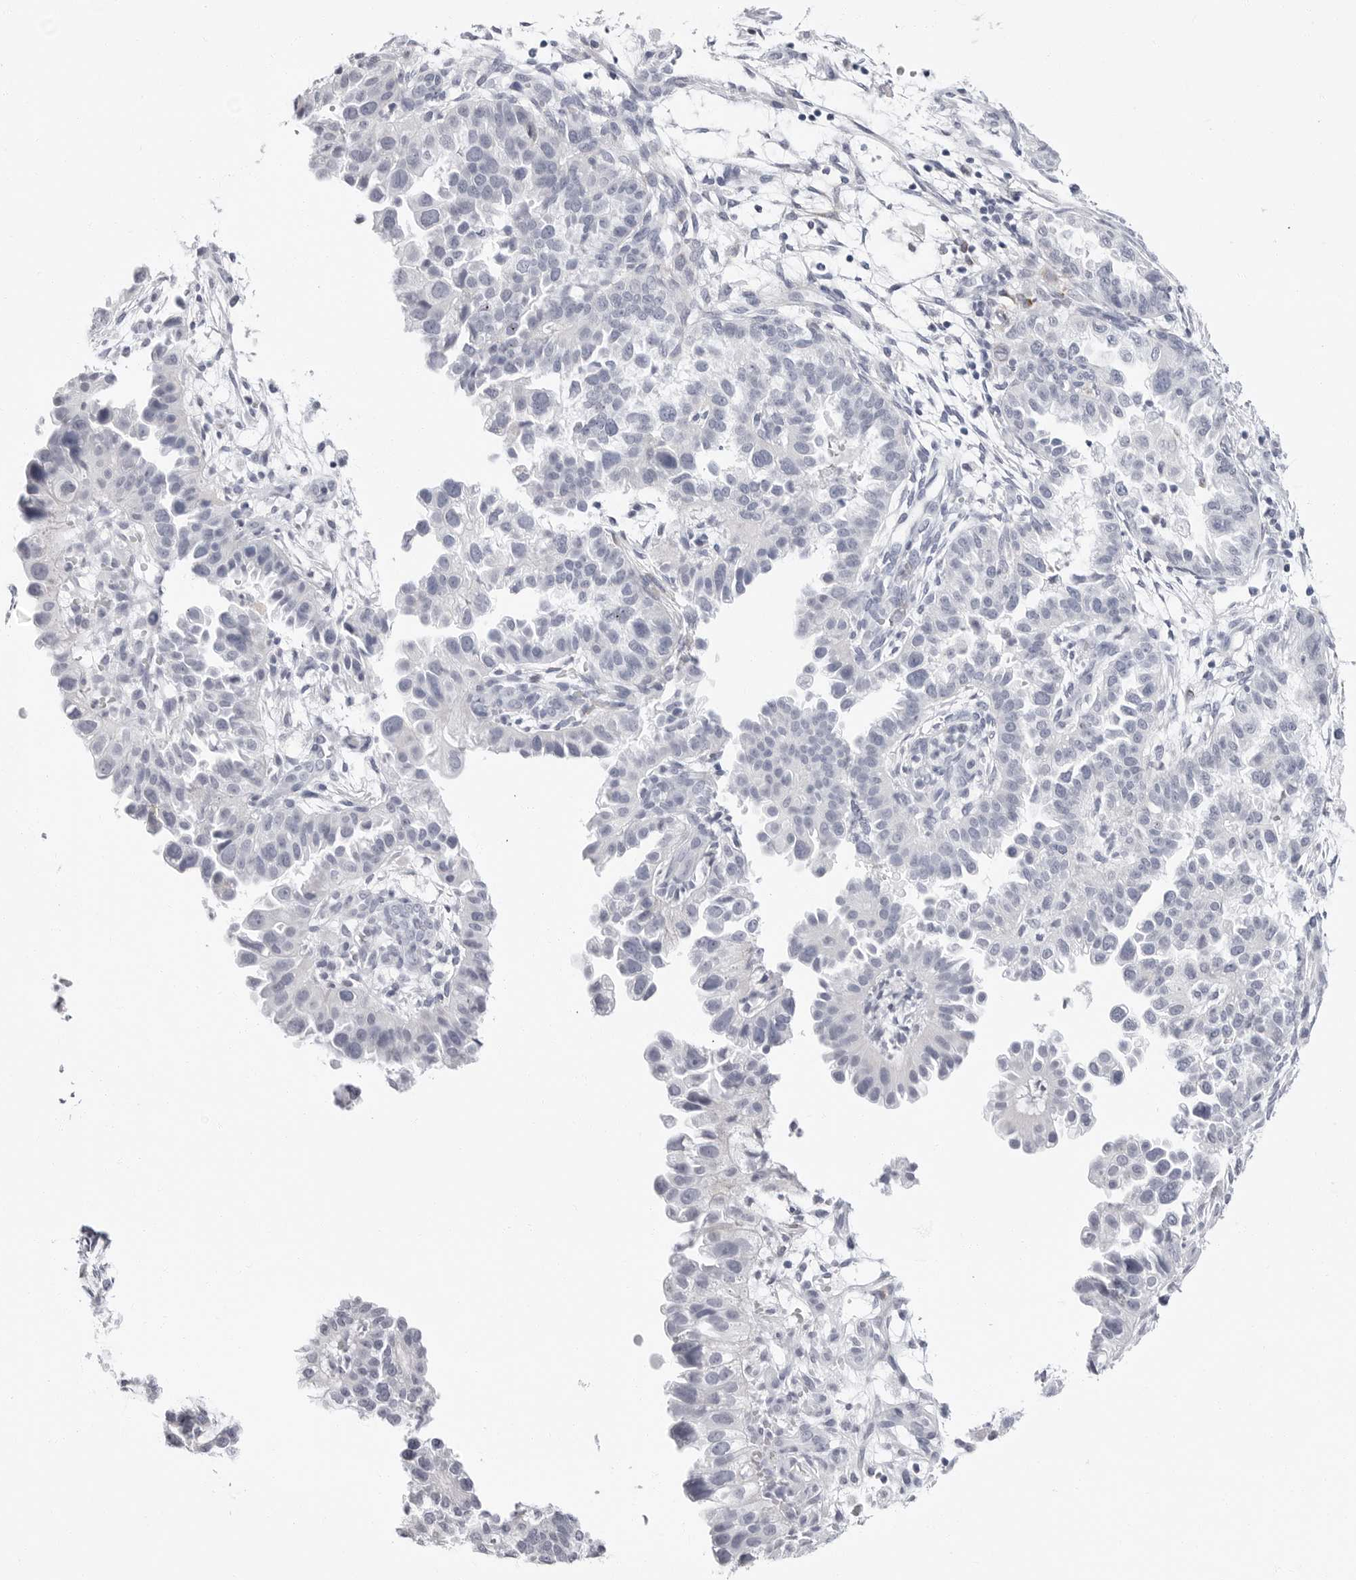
{"staining": {"intensity": "negative", "quantity": "none", "location": "none"}, "tissue": "endometrial cancer", "cell_type": "Tumor cells", "image_type": "cancer", "snomed": [{"axis": "morphology", "description": "Adenocarcinoma, NOS"}, {"axis": "topography", "description": "Endometrium"}], "caption": "A micrograph of endometrial adenocarcinoma stained for a protein displays no brown staining in tumor cells.", "gene": "ERICH3", "patient": {"sex": "female", "age": 85}}